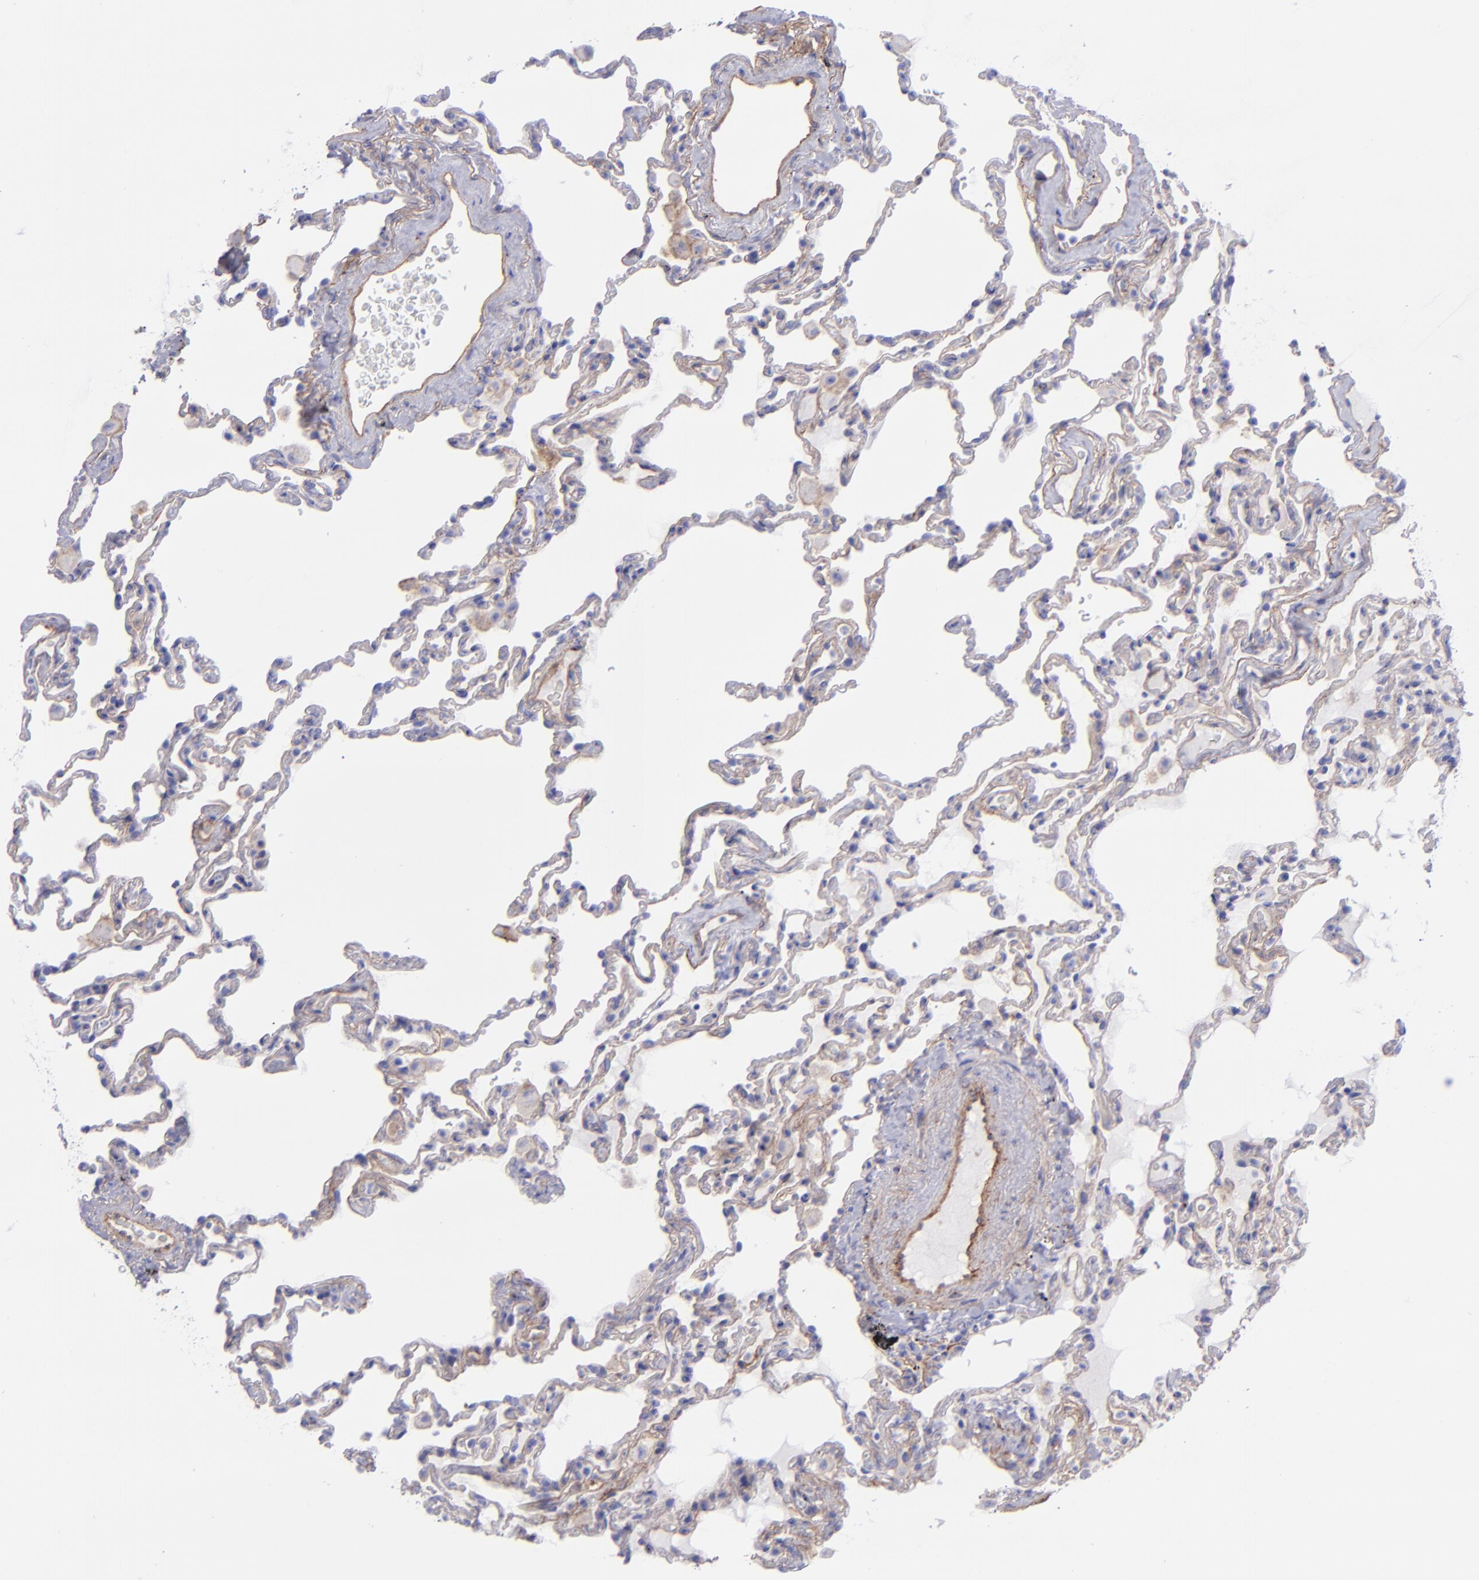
{"staining": {"intensity": "weak", "quantity": "<25%", "location": "cytoplasmic/membranous"}, "tissue": "lung", "cell_type": "Alveolar cells", "image_type": "normal", "snomed": [{"axis": "morphology", "description": "Normal tissue, NOS"}, {"axis": "topography", "description": "Lung"}], "caption": "This photomicrograph is of normal lung stained with IHC to label a protein in brown with the nuclei are counter-stained blue. There is no expression in alveolar cells.", "gene": "ITGAV", "patient": {"sex": "male", "age": 59}}